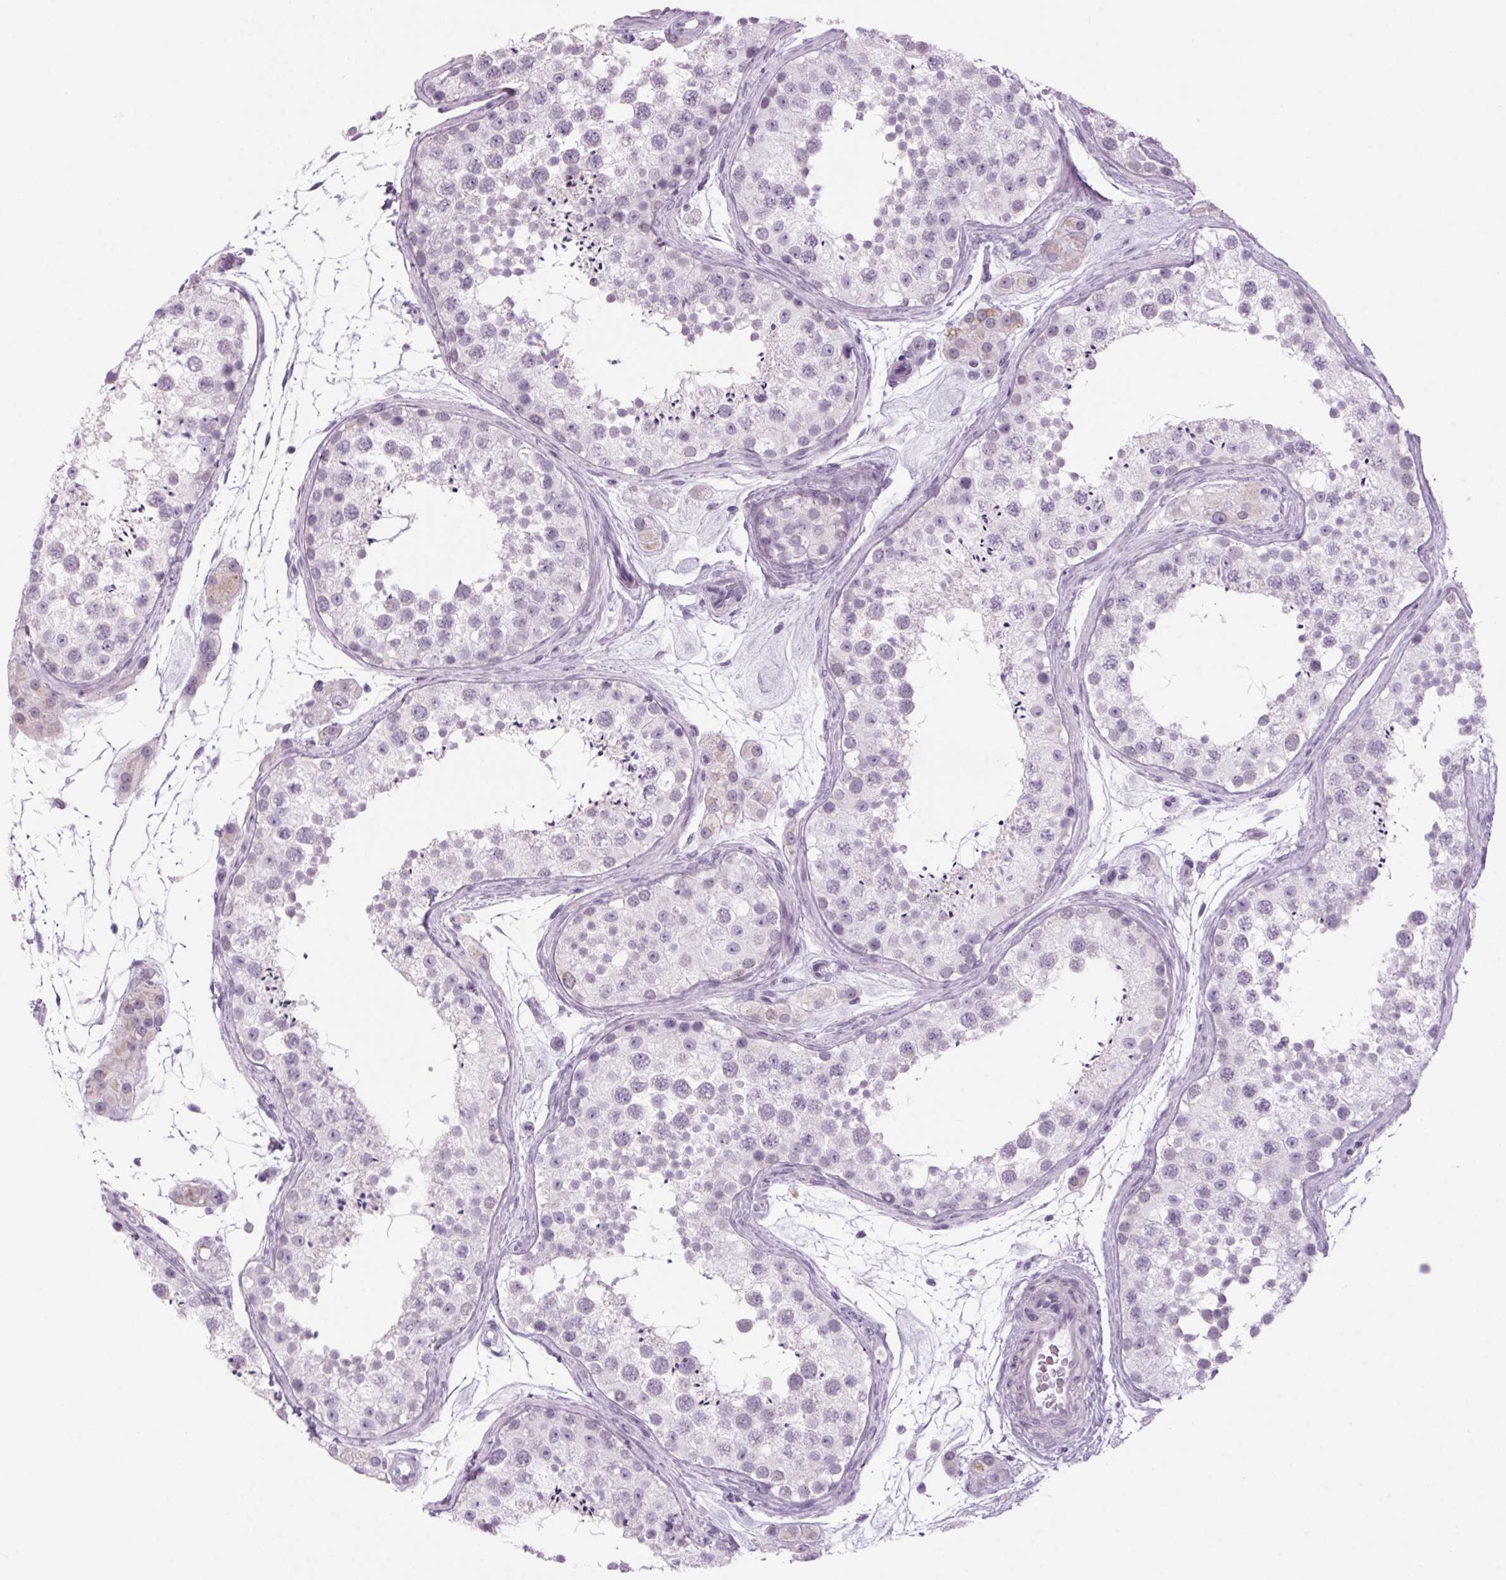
{"staining": {"intensity": "negative", "quantity": "none", "location": "none"}, "tissue": "testis", "cell_type": "Cells in seminiferous ducts", "image_type": "normal", "snomed": [{"axis": "morphology", "description": "Normal tissue, NOS"}, {"axis": "topography", "description": "Testis"}], "caption": "IHC histopathology image of benign testis: testis stained with DAB reveals no significant protein expression in cells in seminiferous ducts.", "gene": "PPP1R1A", "patient": {"sex": "male", "age": 41}}